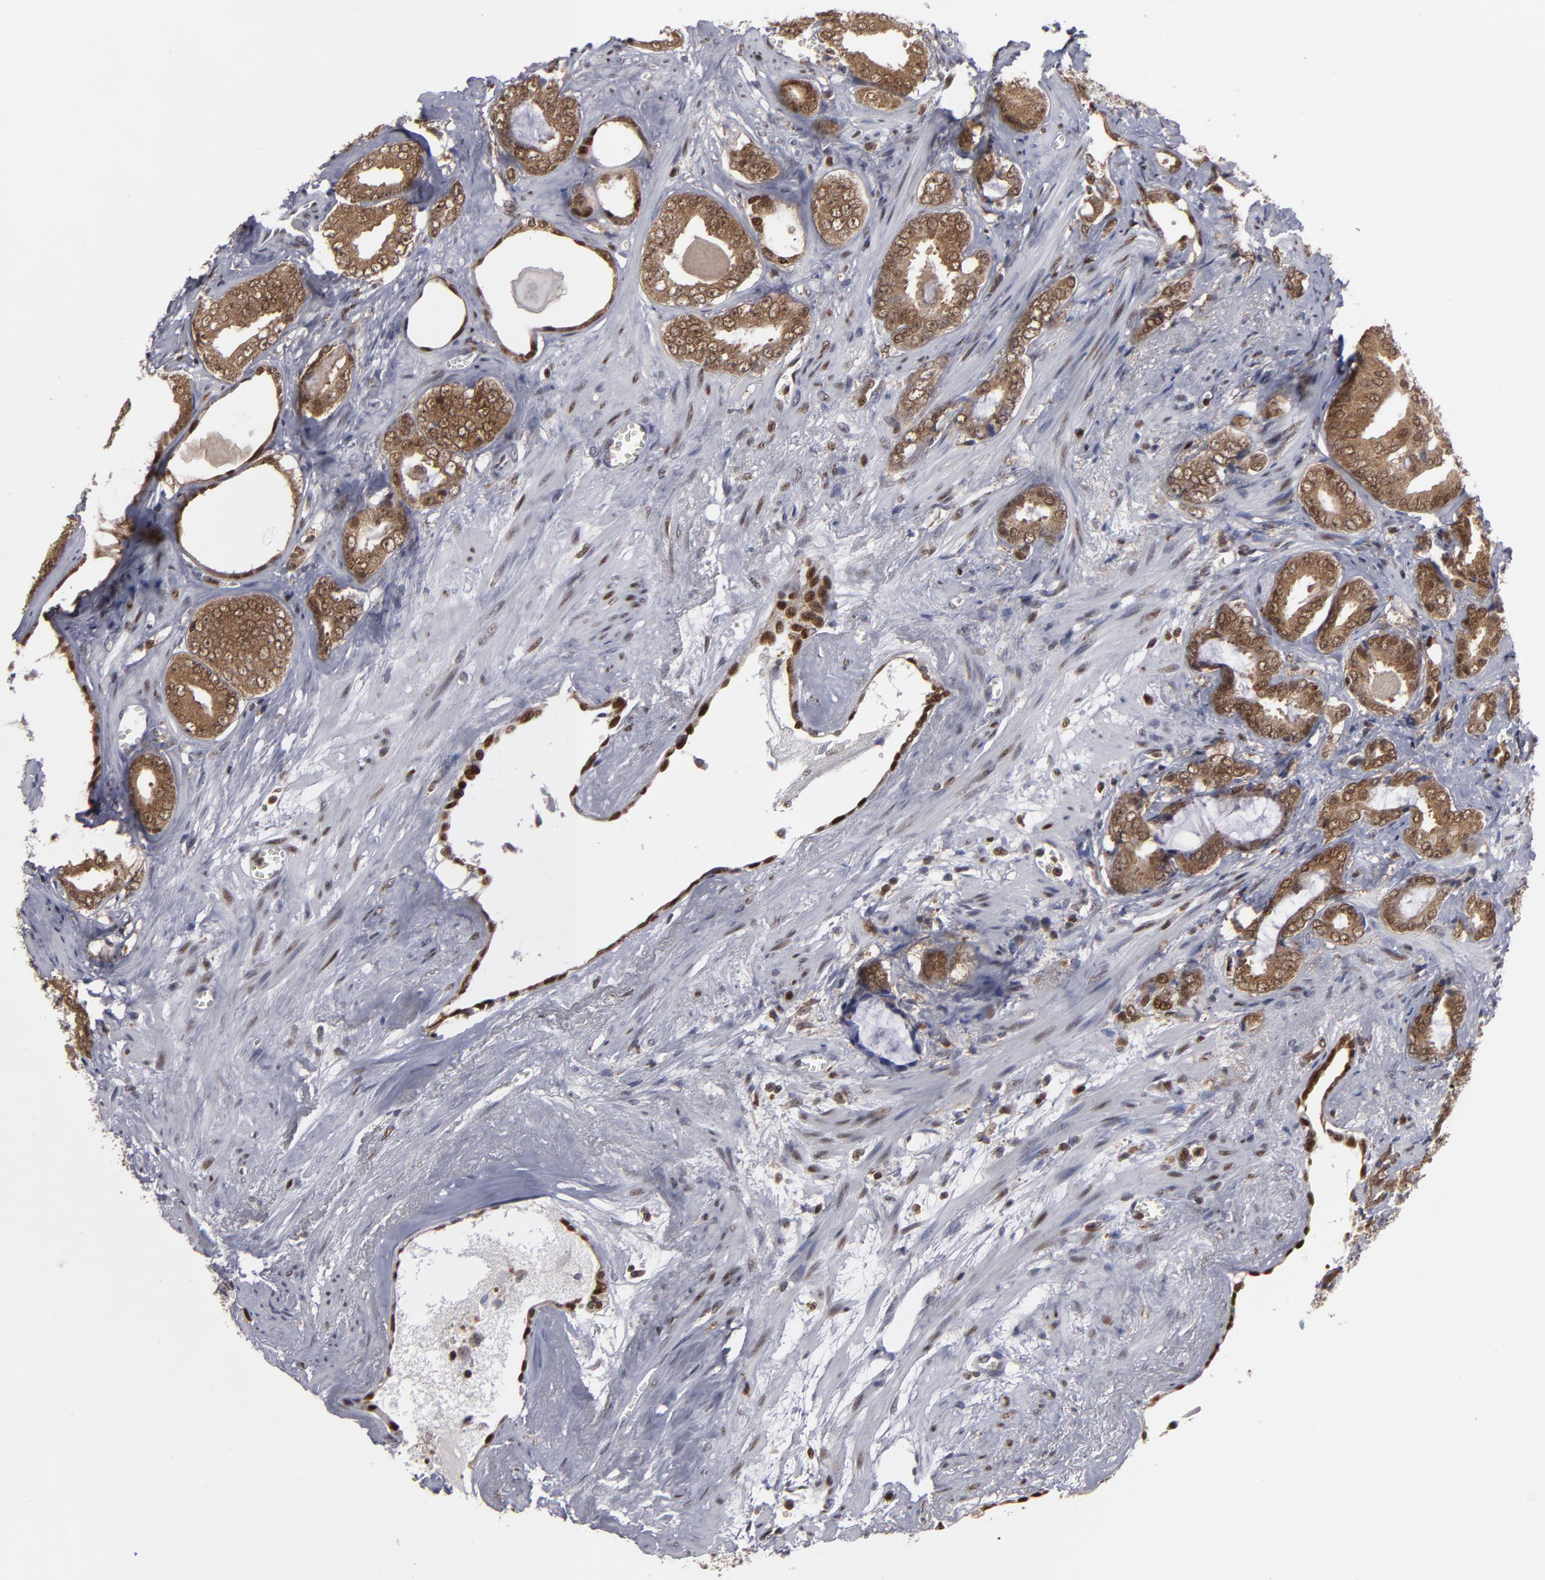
{"staining": {"intensity": "moderate", "quantity": ">75%", "location": "cytoplasmic/membranous,nuclear"}, "tissue": "prostate cancer", "cell_type": "Tumor cells", "image_type": "cancer", "snomed": [{"axis": "morphology", "description": "Adenocarcinoma, Medium grade"}, {"axis": "topography", "description": "Prostate"}], "caption": "Tumor cells exhibit medium levels of moderate cytoplasmic/membranous and nuclear positivity in approximately >75% of cells in human prostate cancer (adenocarcinoma (medium-grade)).", "gene": "GSR", "patient": {"sex": "male", "age": 79}}